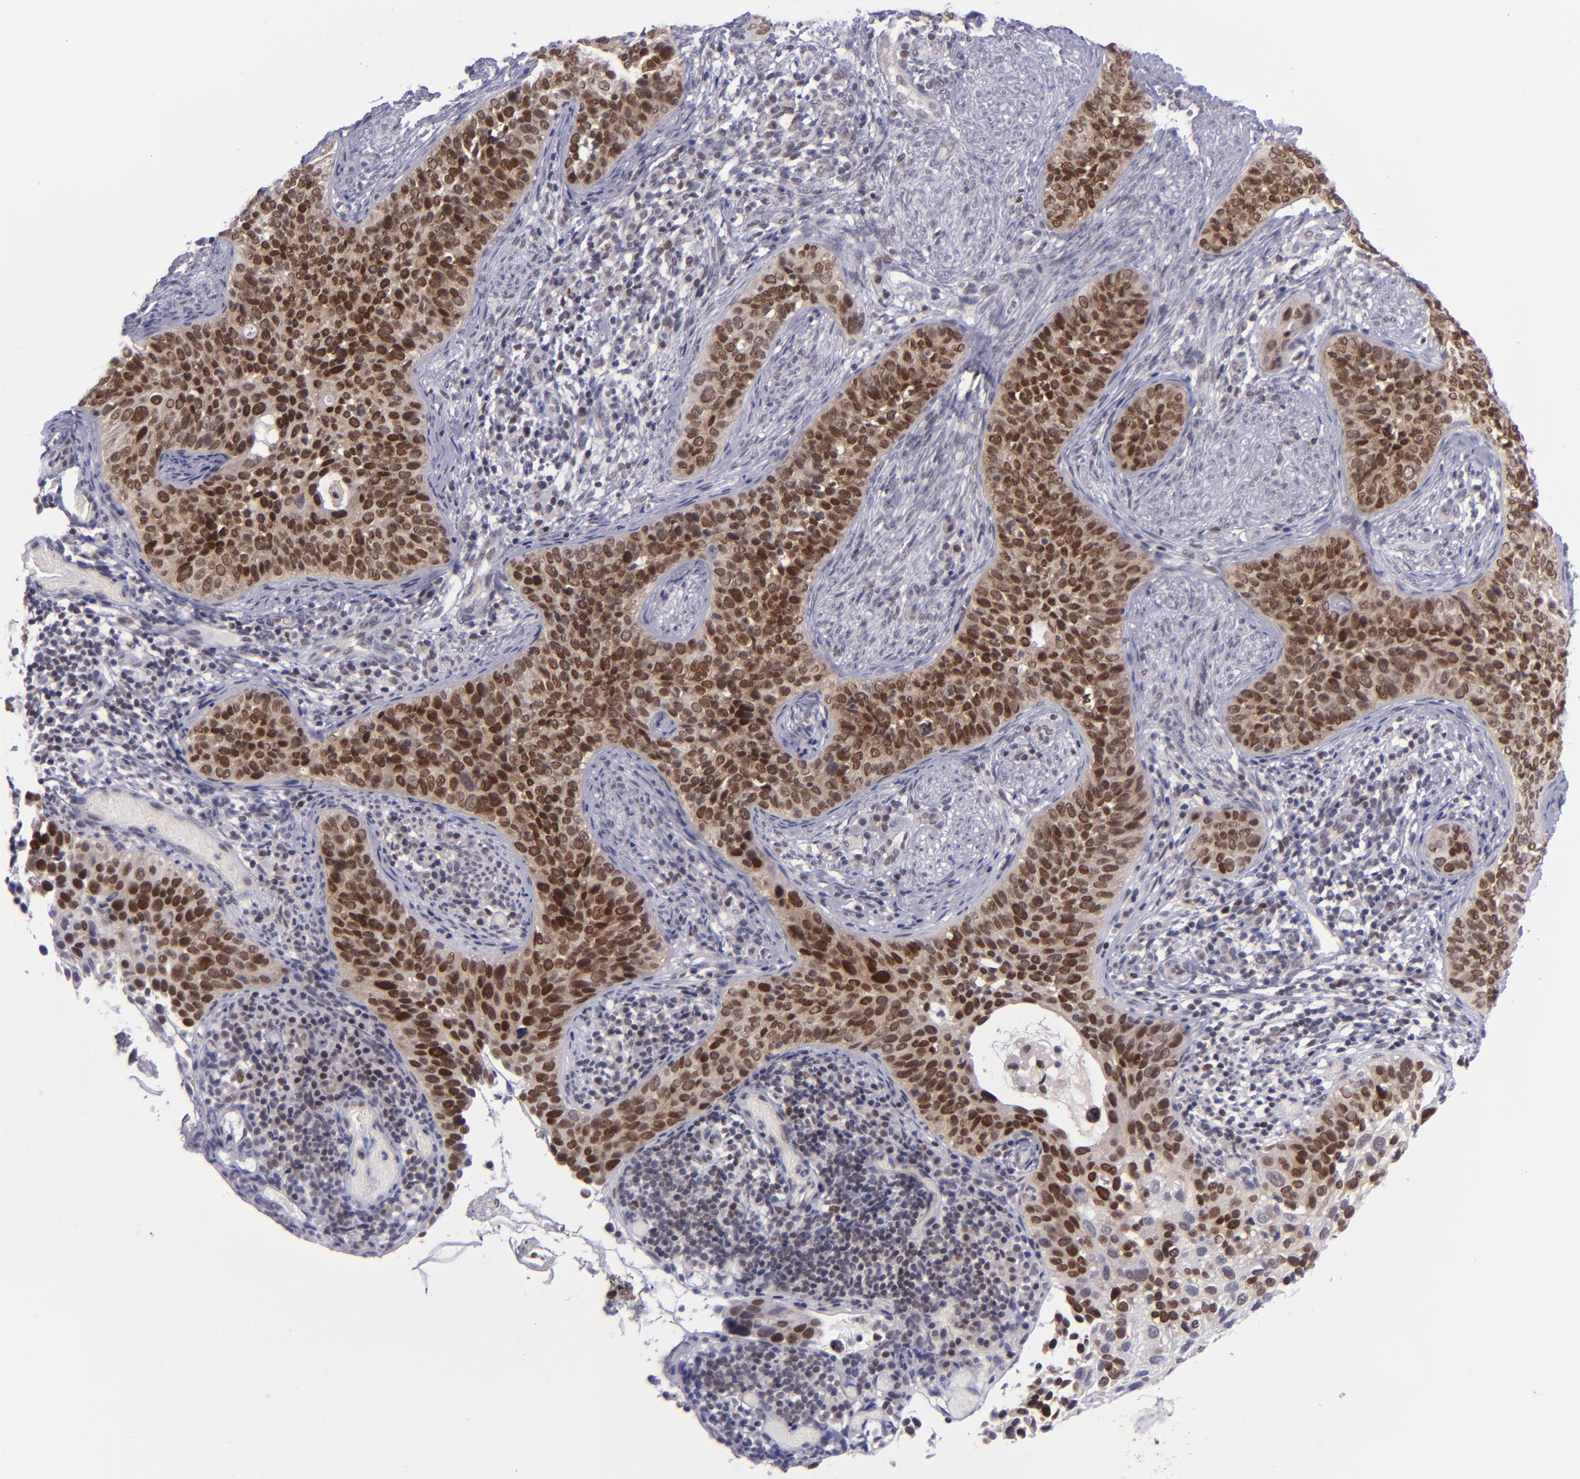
{"staining": {"intensity": "strong", "quantity": ">75%", "location": "cytoplasmic/membranous,nuclear"}, "tissue": "cervical cancer", "cell_type": "Tumor cells", "image_type": "cancer", "snomed": [{"axis": "morphology", "description": "Squamous cell carcinoma, NOS"}, {"axis": "topography", "description": "Cervix"}], "caption": "Human cervical cancer stained for a protein (brown) demonstrates strong cytoplasmic/membranous and nuclear positive positivity in about >75% of tumor cells.", "gene": "BAG1", "patient": {"sex": "female", "age": 31}}